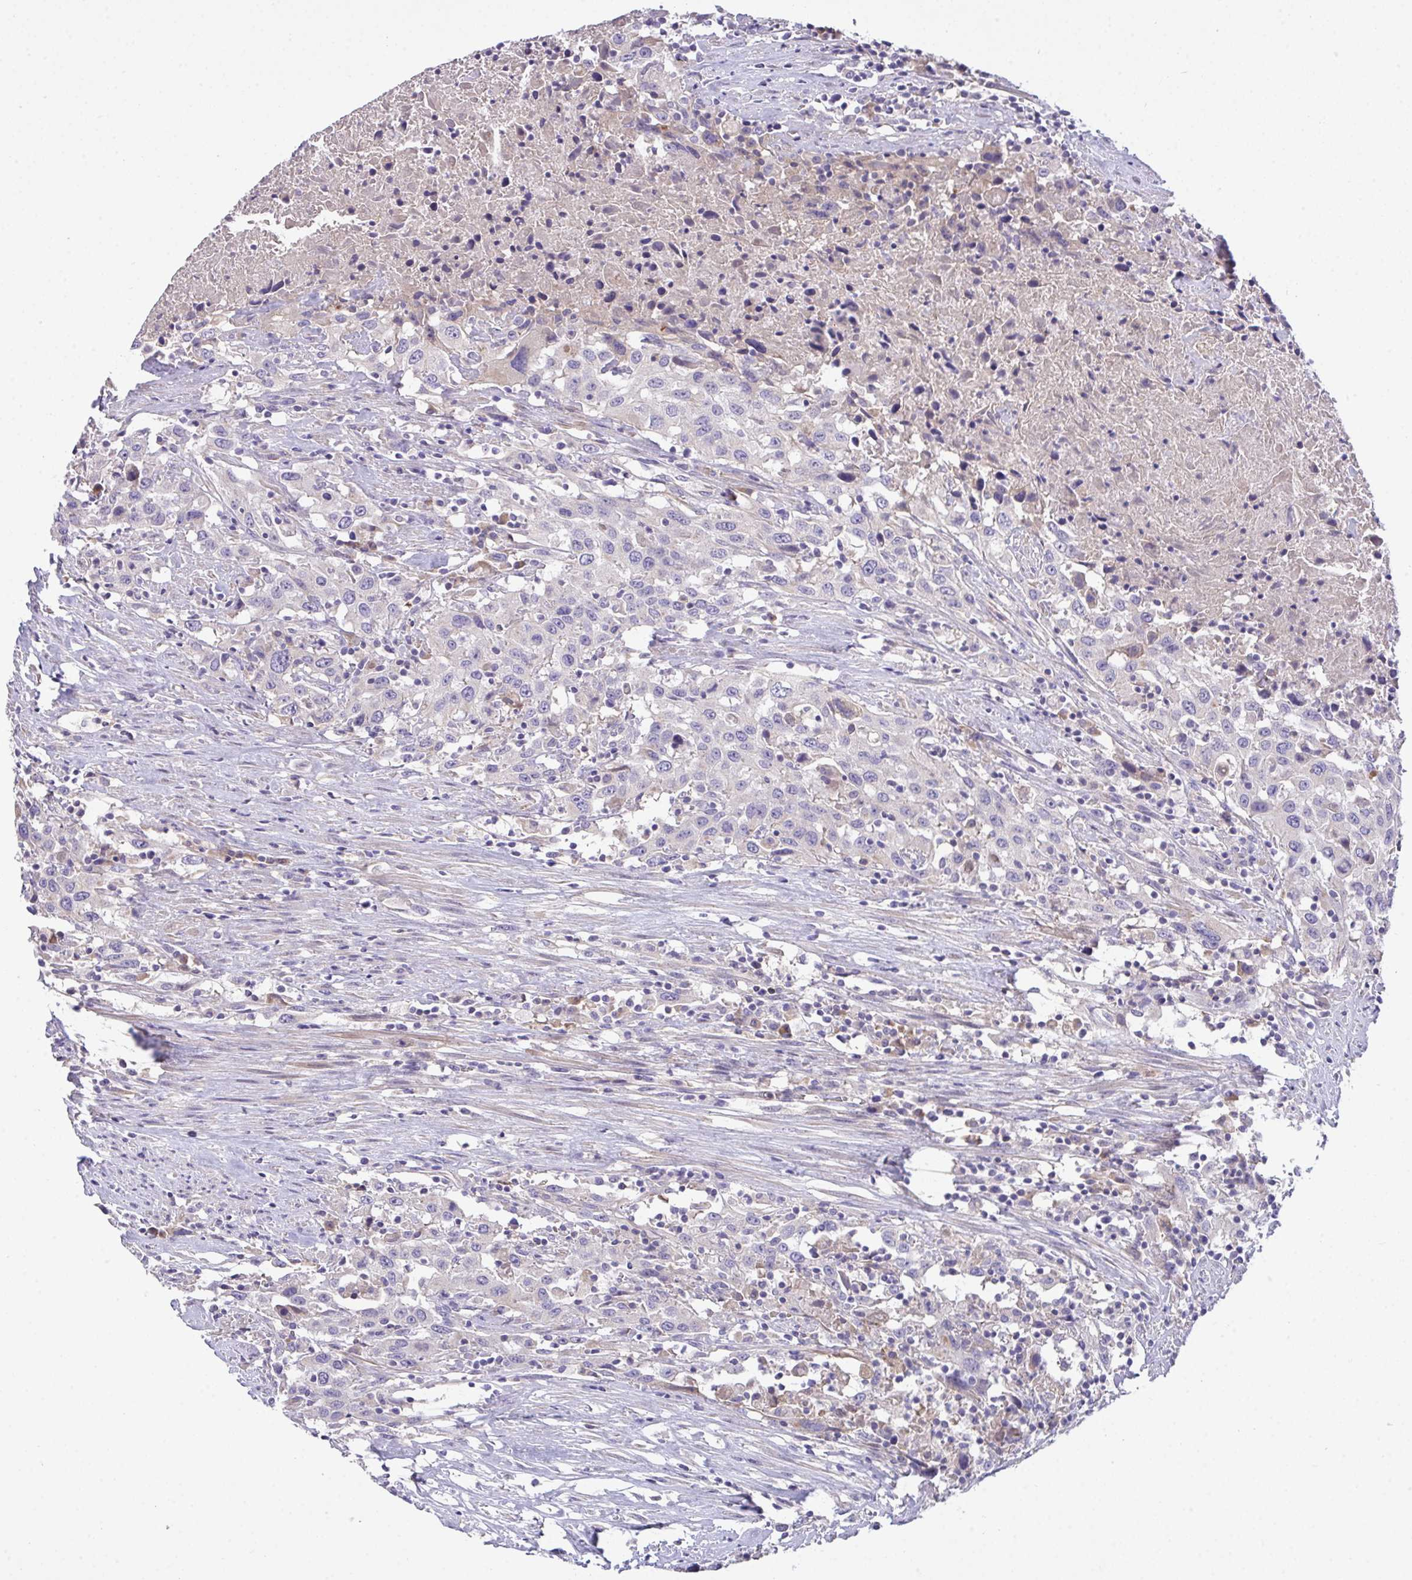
{"staining": {"intensity": "negative", "quantity": "none", "location": "none"}, "tissue": "urothelial cancer", "cell_type": "Tumor cells", "image_type": "cancer", "snomed": [{"axis": "morphology", "description": "Urothelial carcinoma, High grade"}, {"axis": "topography", "description": "Urinary bladder"}], "caption": "This image is of urothelial carcinoma (high-grade) stained with IHC to label a protein in brown with the nuclei are counter-stained blue. There is no positivity in tumor cells. (DAB (3,3'-diaminobenzidine) IHC visualized using brightfield microscopy, high magnification).", "gene": "ZNF581", "patient": {"sex": "male", "age": 61}}